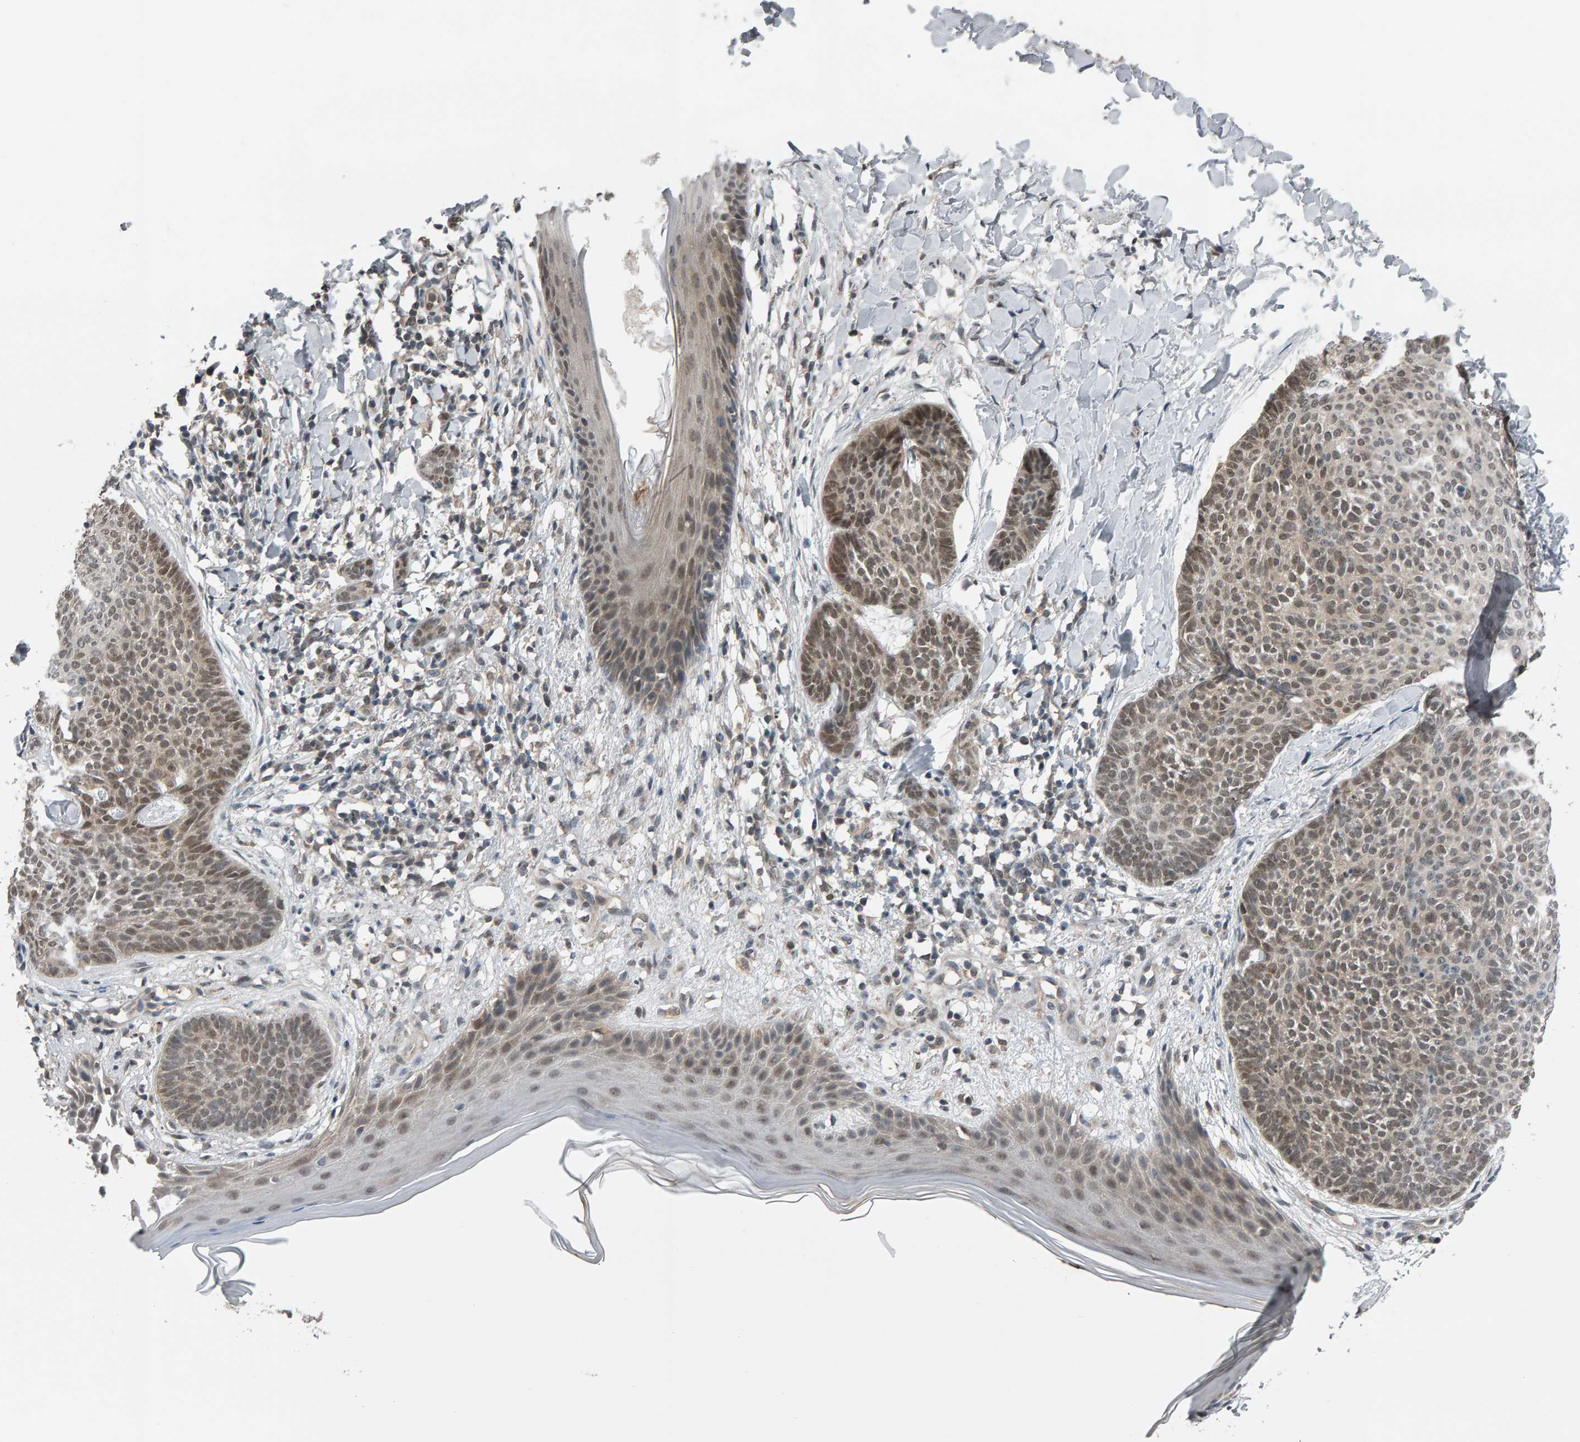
{"staining": {"intensity": "weak", "quantity": ">75%", "location": "nuclear"}, "tissue": "skin cancer", "cell_type": "Tumor cells", "image_type": "cancer", "snomed": [{"axis": "morphology", "description": "Normal tissue, NOS"}, {"axis": "morphology", "description": "Basal cell carcinoma"}, {"axis": "topography", "description": "Skin"}], "caption": "Approximately >75% of tumor cells in human skin cancer demonstrate weak nuclear protein expression as visualized by brown immunohistochemical staining.", "gene": "COASY", "patient": {"sex": "male", "age": 50}}